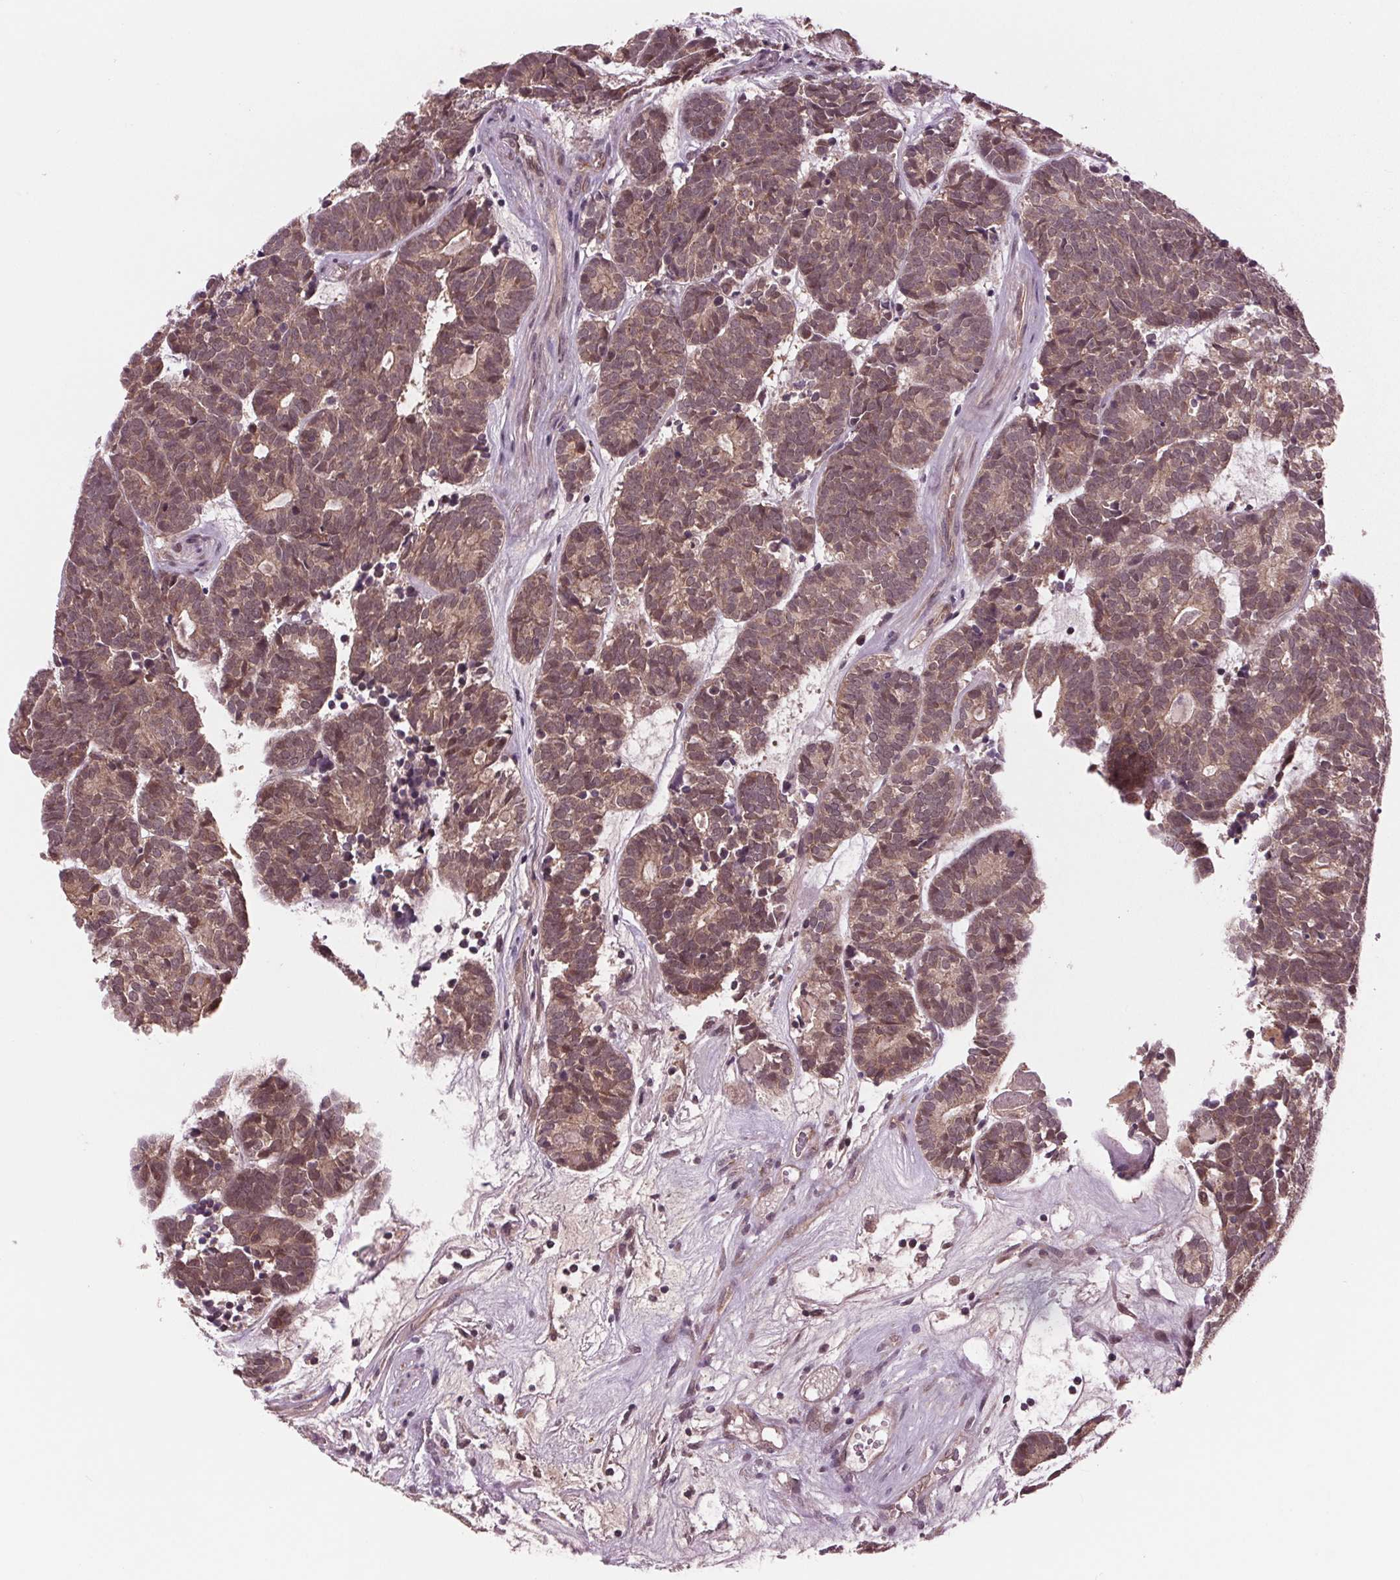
{"staining": {"intensity": "moderate", "quantity": ">75%", "location": "cytoplasmic/membranous,nuclear"}, "tissue": "head and neck cancer", "cell_type": "Tumor cells", "image_type": "cancer", "snomed": [{"axis": "morphology", "description": "Adenocarcinoma, NOS"}, {"axis": "topography", "description": "Head-Neck"}], "caption": "Head and neck adenocarcinoma stained with immunohistochemistry shows moderate cytoplasmic/membranous and nuclear staining in about >75% of tumor cells. Nuclei are stained in blue.", "gene": "MAPK8", "patient": {"sex": "female", "age": 81}}